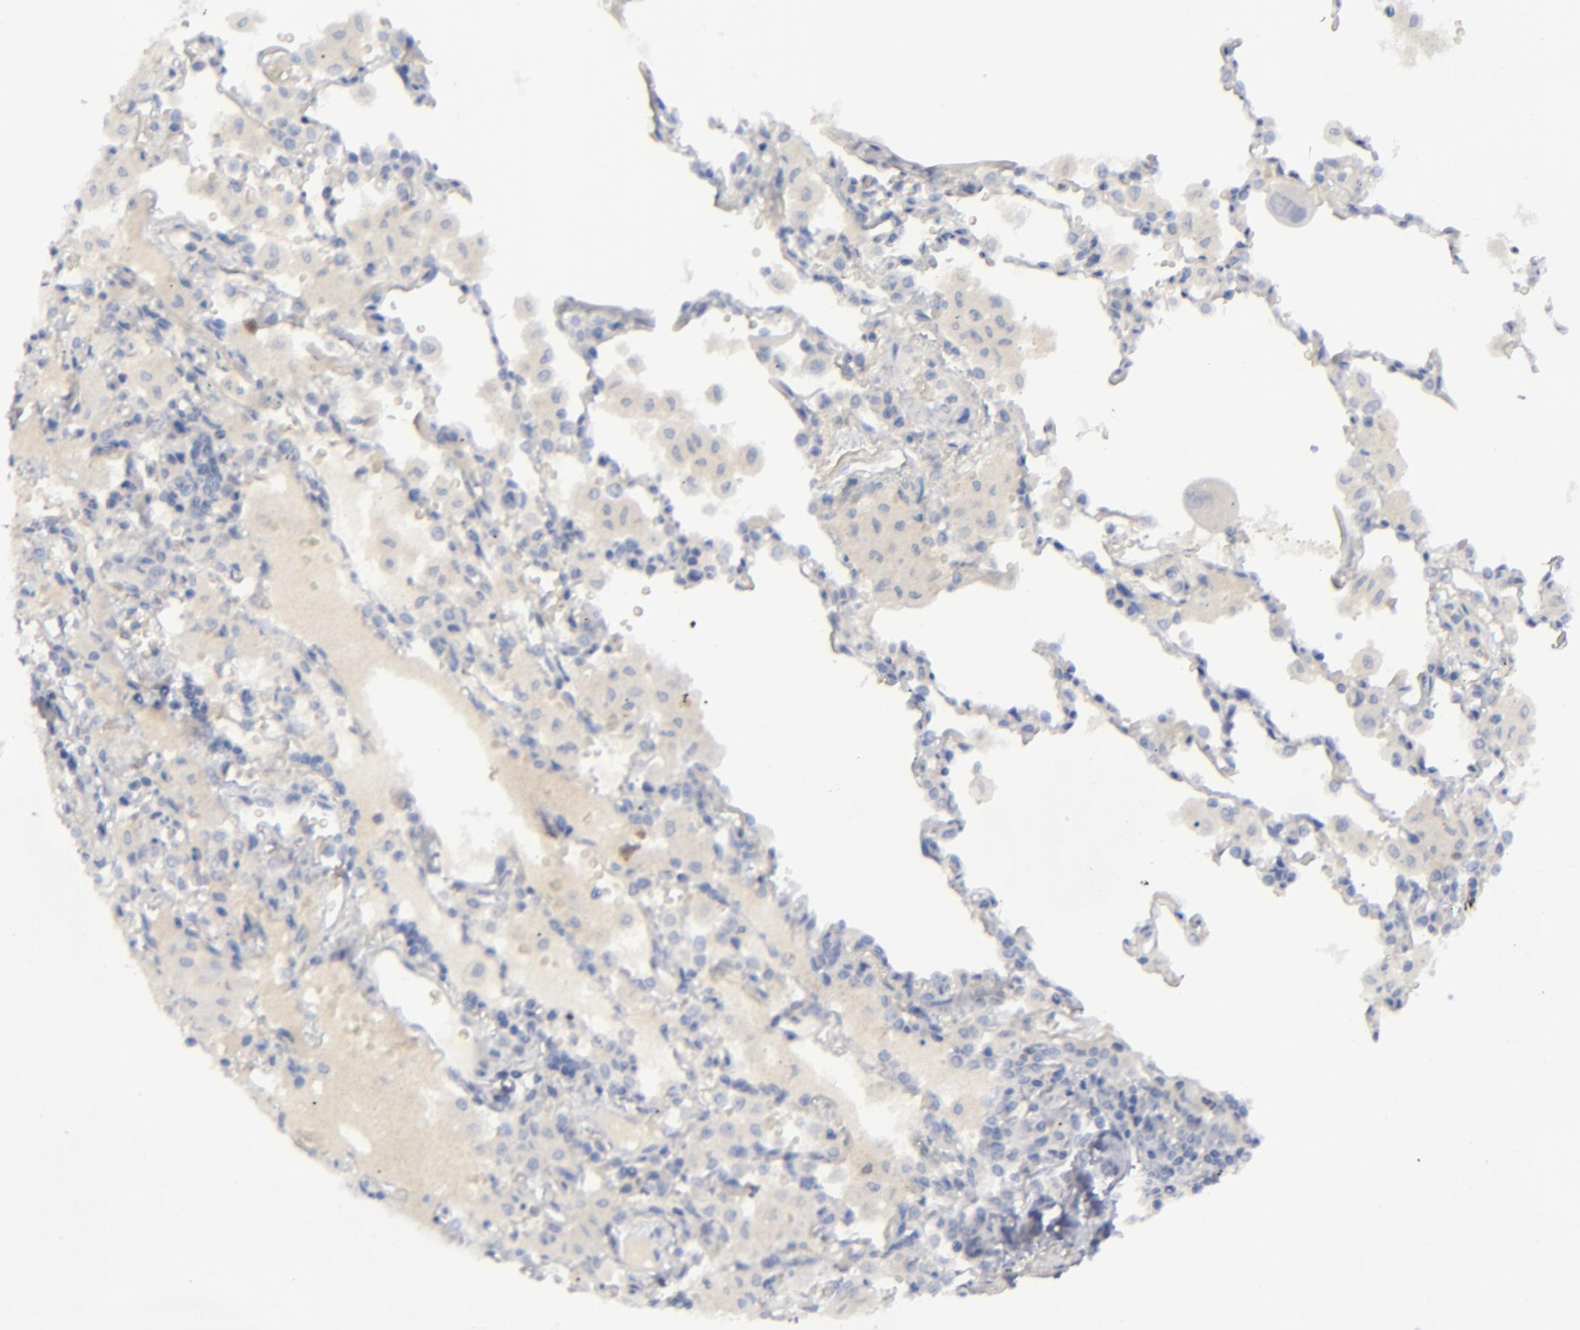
{"staining": {"intensity": "negative", "quantity": "none", "location": "none"}, "tissue": "lung cancer", "cell_type": "Tumor cells", "image_type": "cancer", "snomed": [{"axis": "morphology", "description": "Adenocarcinoma, NOS"}, {"axis": "topography", "description": "Lung"}], "caption": "Tumor cells are negative for brown protein staining in adenocarcinoma (lung).", "gene": "AURKA", "patient": {"sex": "male", "age": 64}}